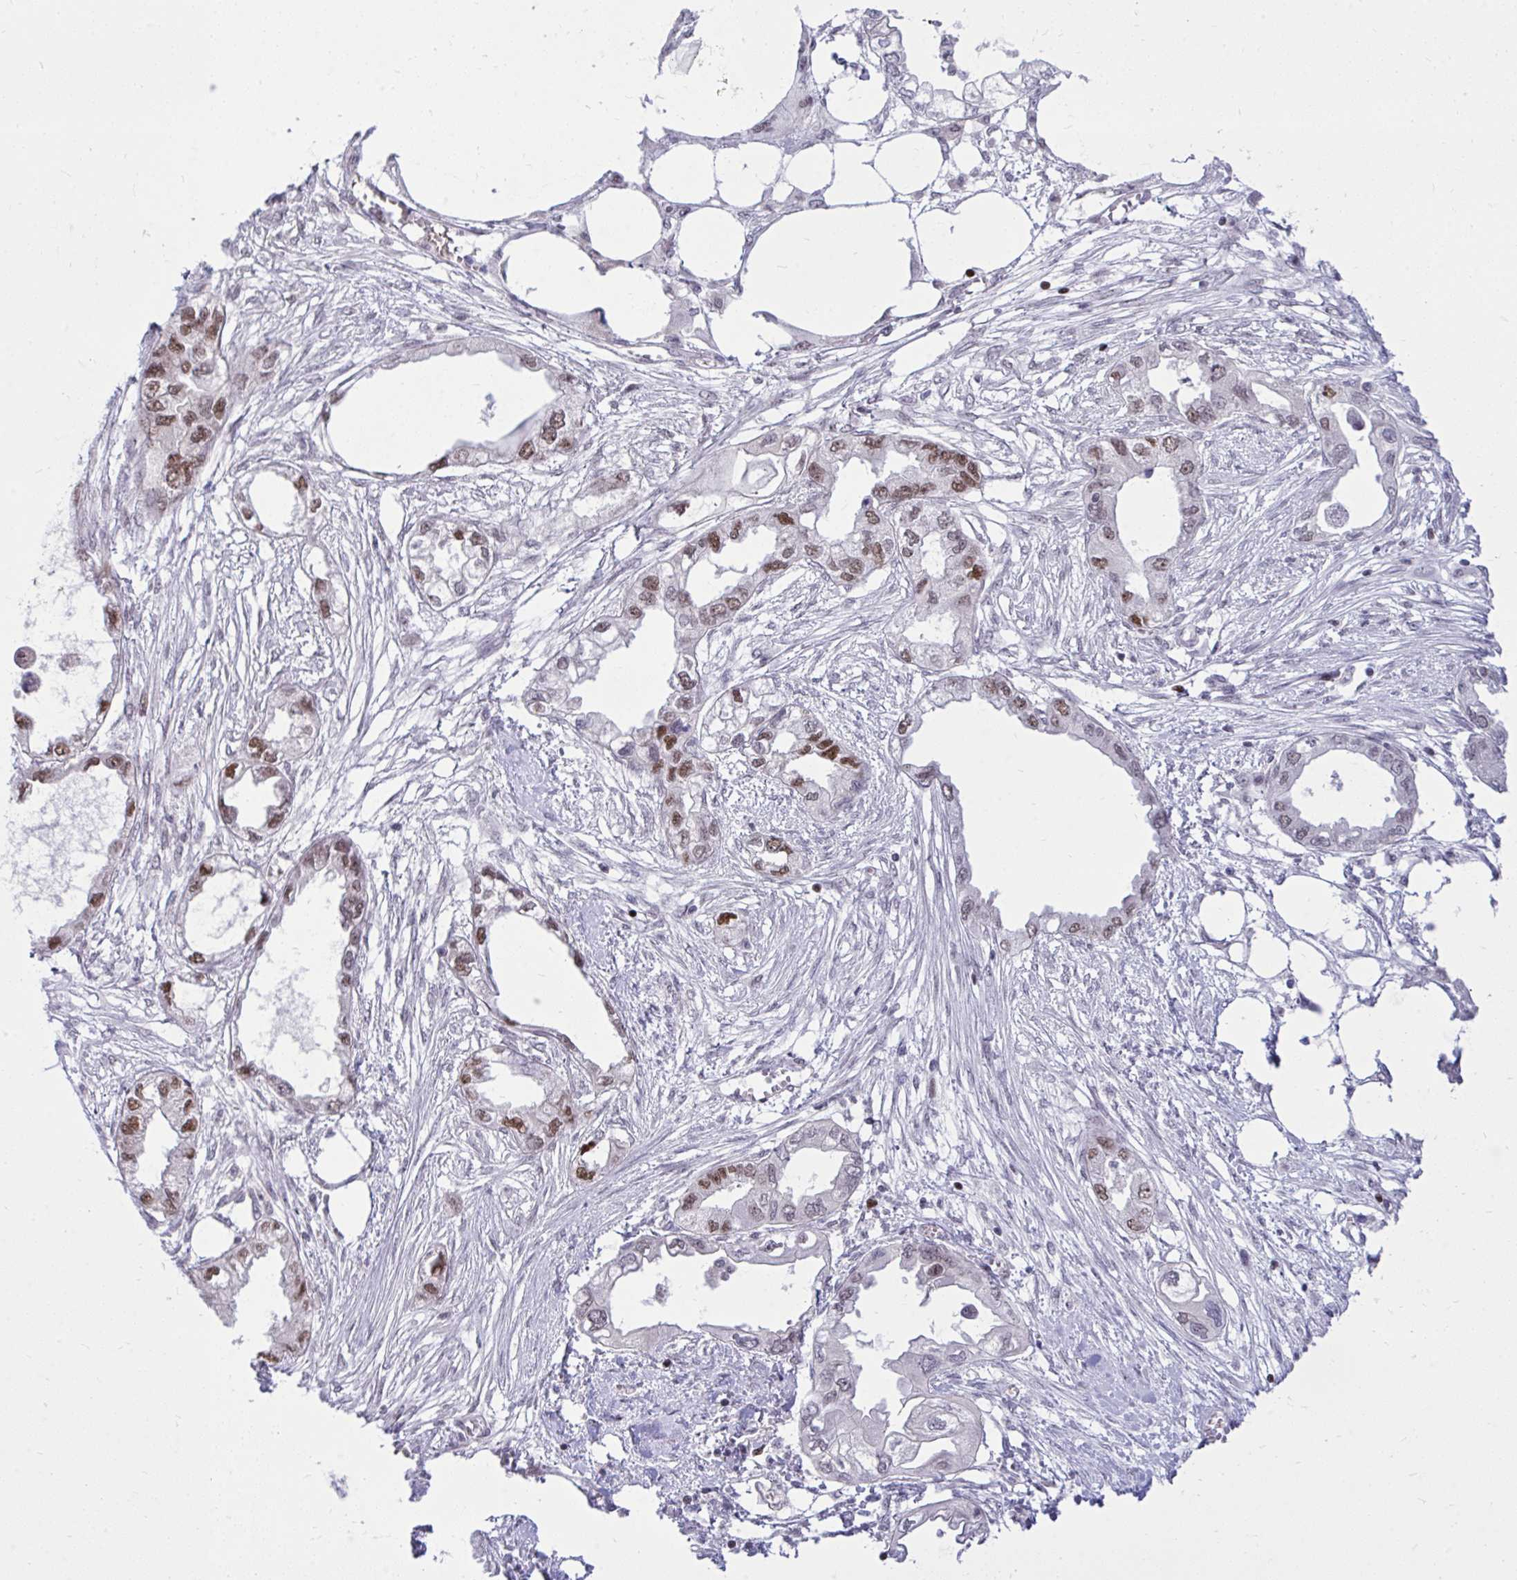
{"staining": {"intensity": "moderate", "quantity": "<25%", "location": "nuclear"}, "tissue": "endometrial cancer", "cell_type": "Tumor cells", "image_type": "cancer", "snomed": [{"axis": "morphology", "description": "Adenocarcinoma, NOS"}, {"axis": "morphology", "description": "Adenocarcinoma, metastatic, NOS"}, {"axis": "topography", "description": "Adipose tissue"}, {"axis": "topography", "description": "Endometrium"}], "caption": "Protein analysis of endometrial cancer tissue shows moderate nuclear staining in approximately <25% of tumor cells. The protein of interest is stained brown, and the nuclei are stained in blue (DAB (3,3'-diaminobenzidine) IHC with brightfield microscopy, high magnification).", "gene": "C14orf39", "patient": {"sex": "female", "age": 67}}